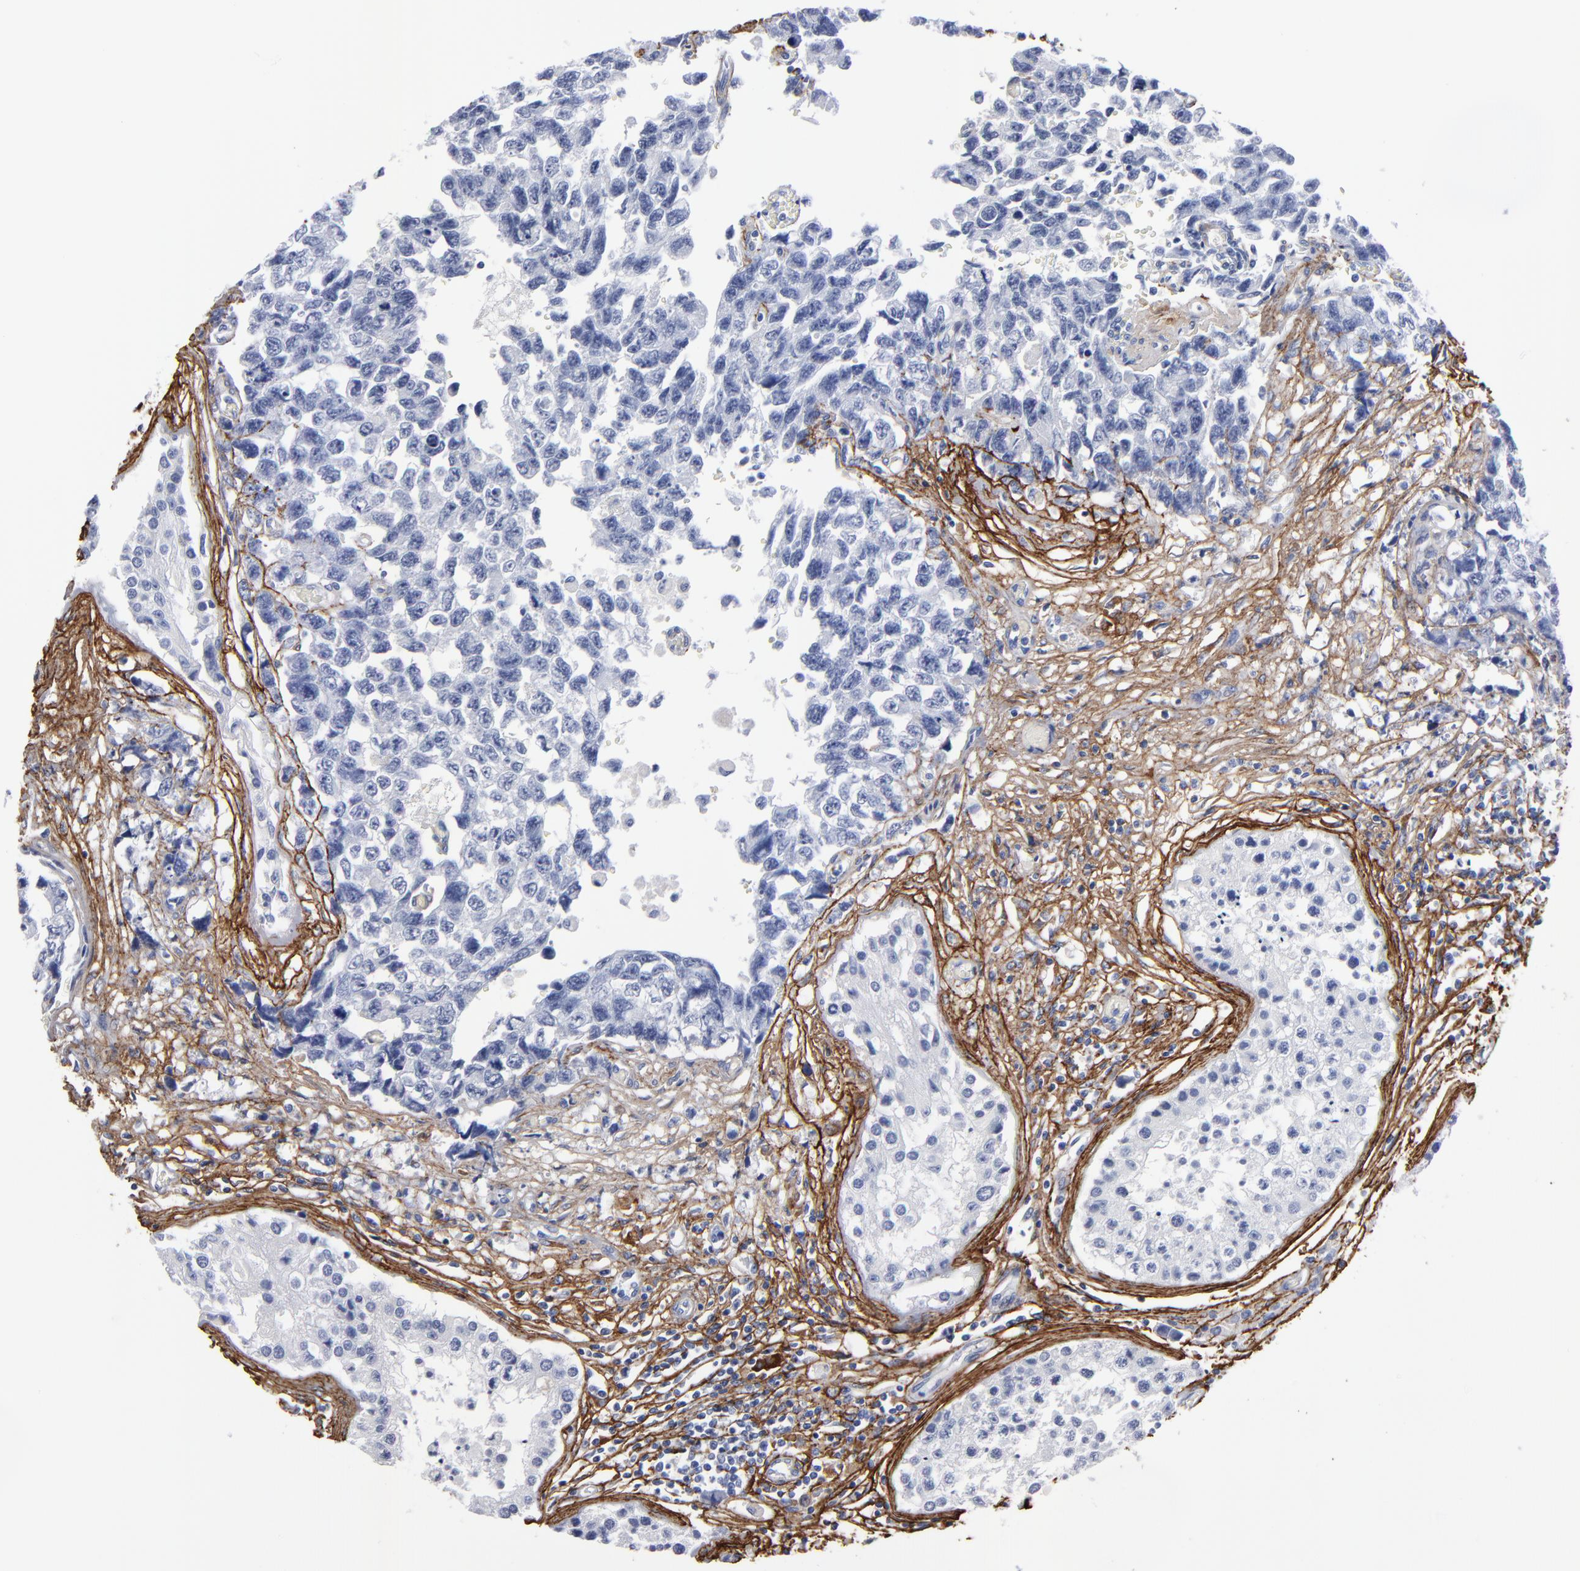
{"staining": {"intensity": "negative", "quantity": "none", "location": "none"}, "tissue": "testis cancer", "cell_type": "Tumor cells", "image_type": "cancer", "snomed": [{"axis": "morphology", "description": "Carcinoma, Embryonal, NOS"}, {"axis": "topography", "description": "Testis"}], "caption": "Immunohistochemistry micrograph of human testis cancer (embryonal carcinoma) stained for a protein (brown), which exhibits no expression in tumor cells.", "gene": "EMILIN1", "patient": {"sex": "male", "age": 31}}